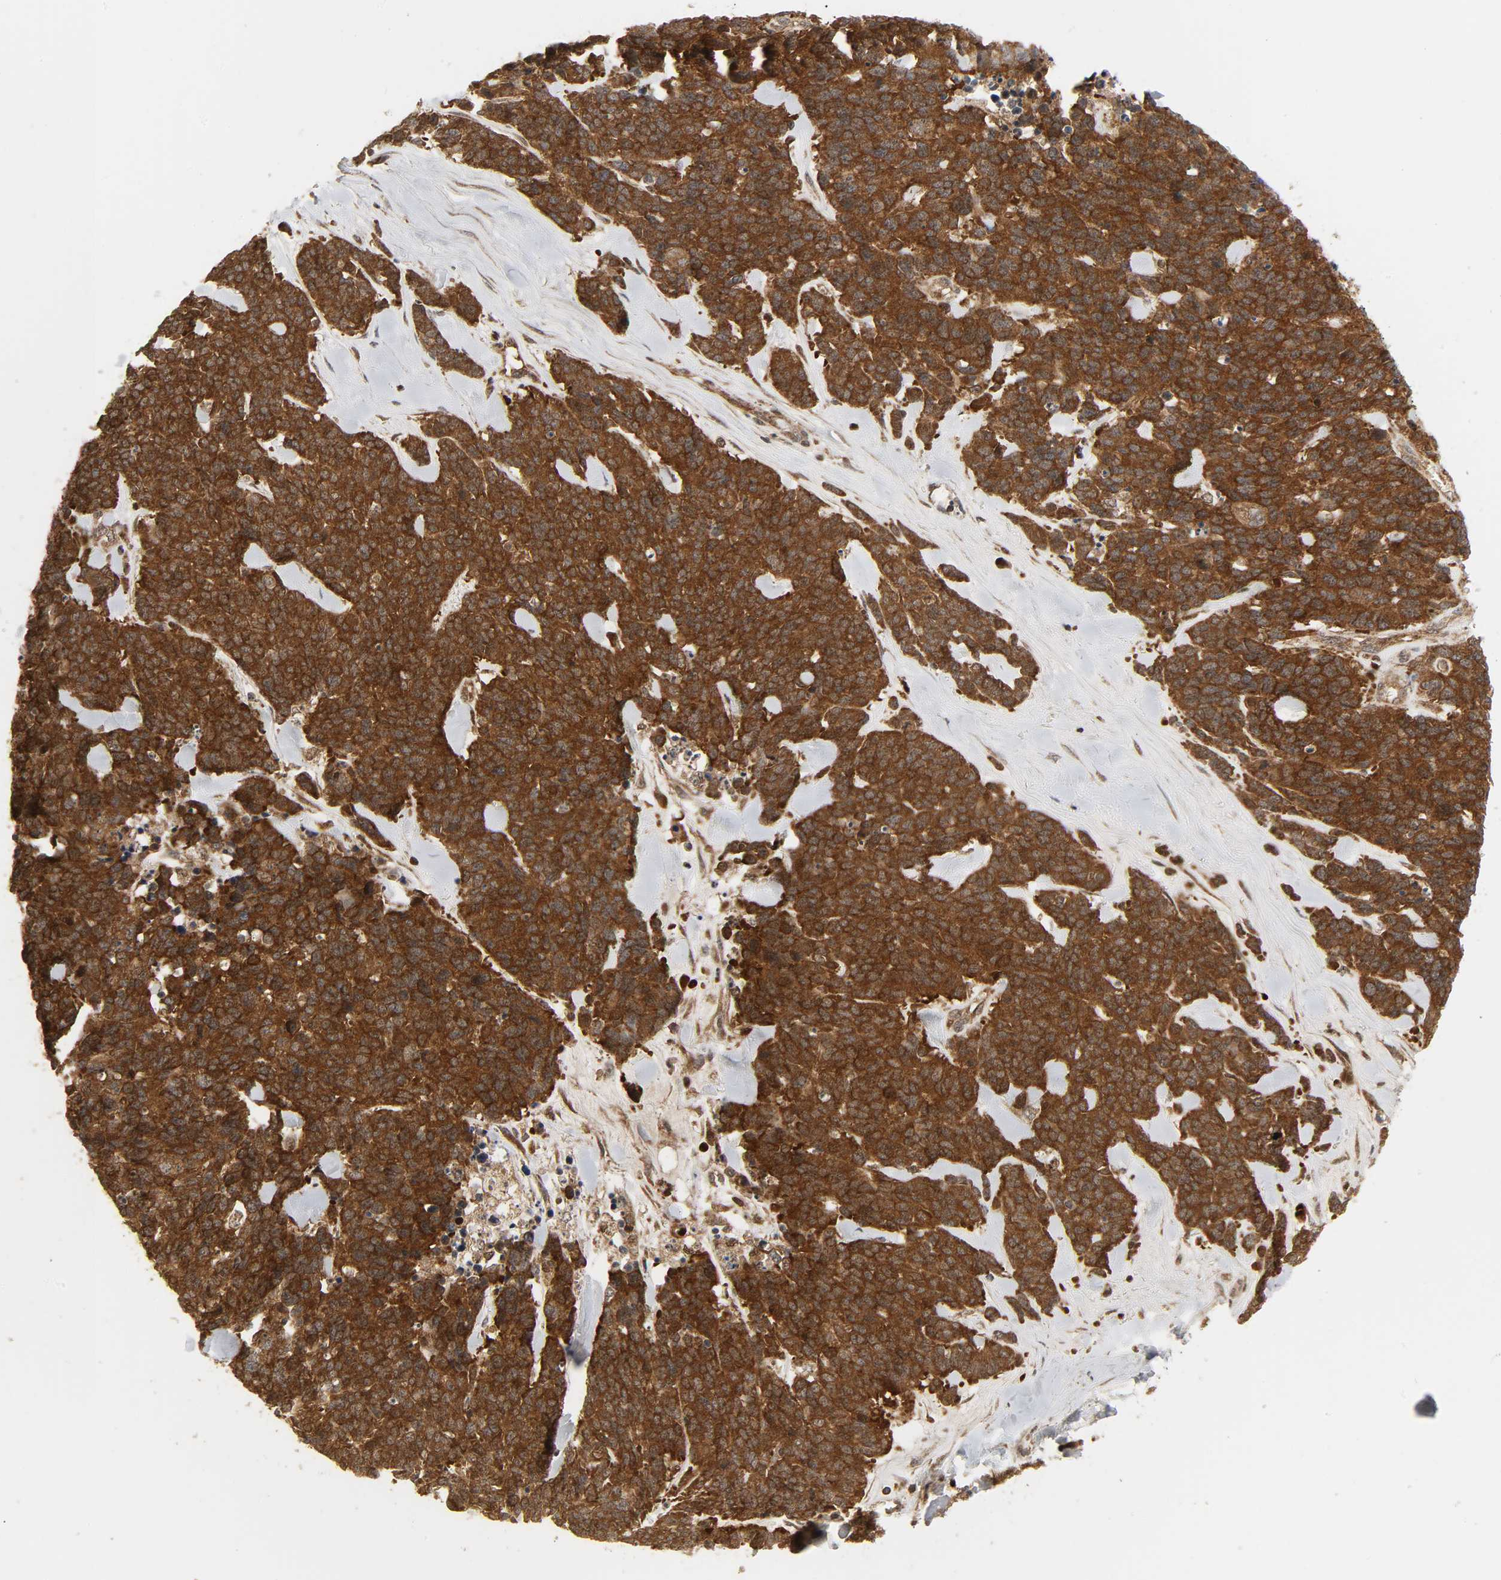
{"staining": {"intensity": "strong", "quantity": ">75%", "location": "cytoplasmic/membranous"}, "tissue": "lung cancer", "cell_type": "Tumor cells", "image_type": "cancer", "snomed": [{"axis": "morphology", "description": "Neoplasm, malignant, NOS"}, {"axis": "topography", "description": "Lung"}], "caption": "Protein staining reveals strong cytoplasmic/membranous staining in about >75% of tumor cells in neoplasm (malignant) (lung). (DAB = brown stain, brightfield microscopy at high magnification).", "gene": "CHUK", "patient": {"sex": "female", "age": 58}}